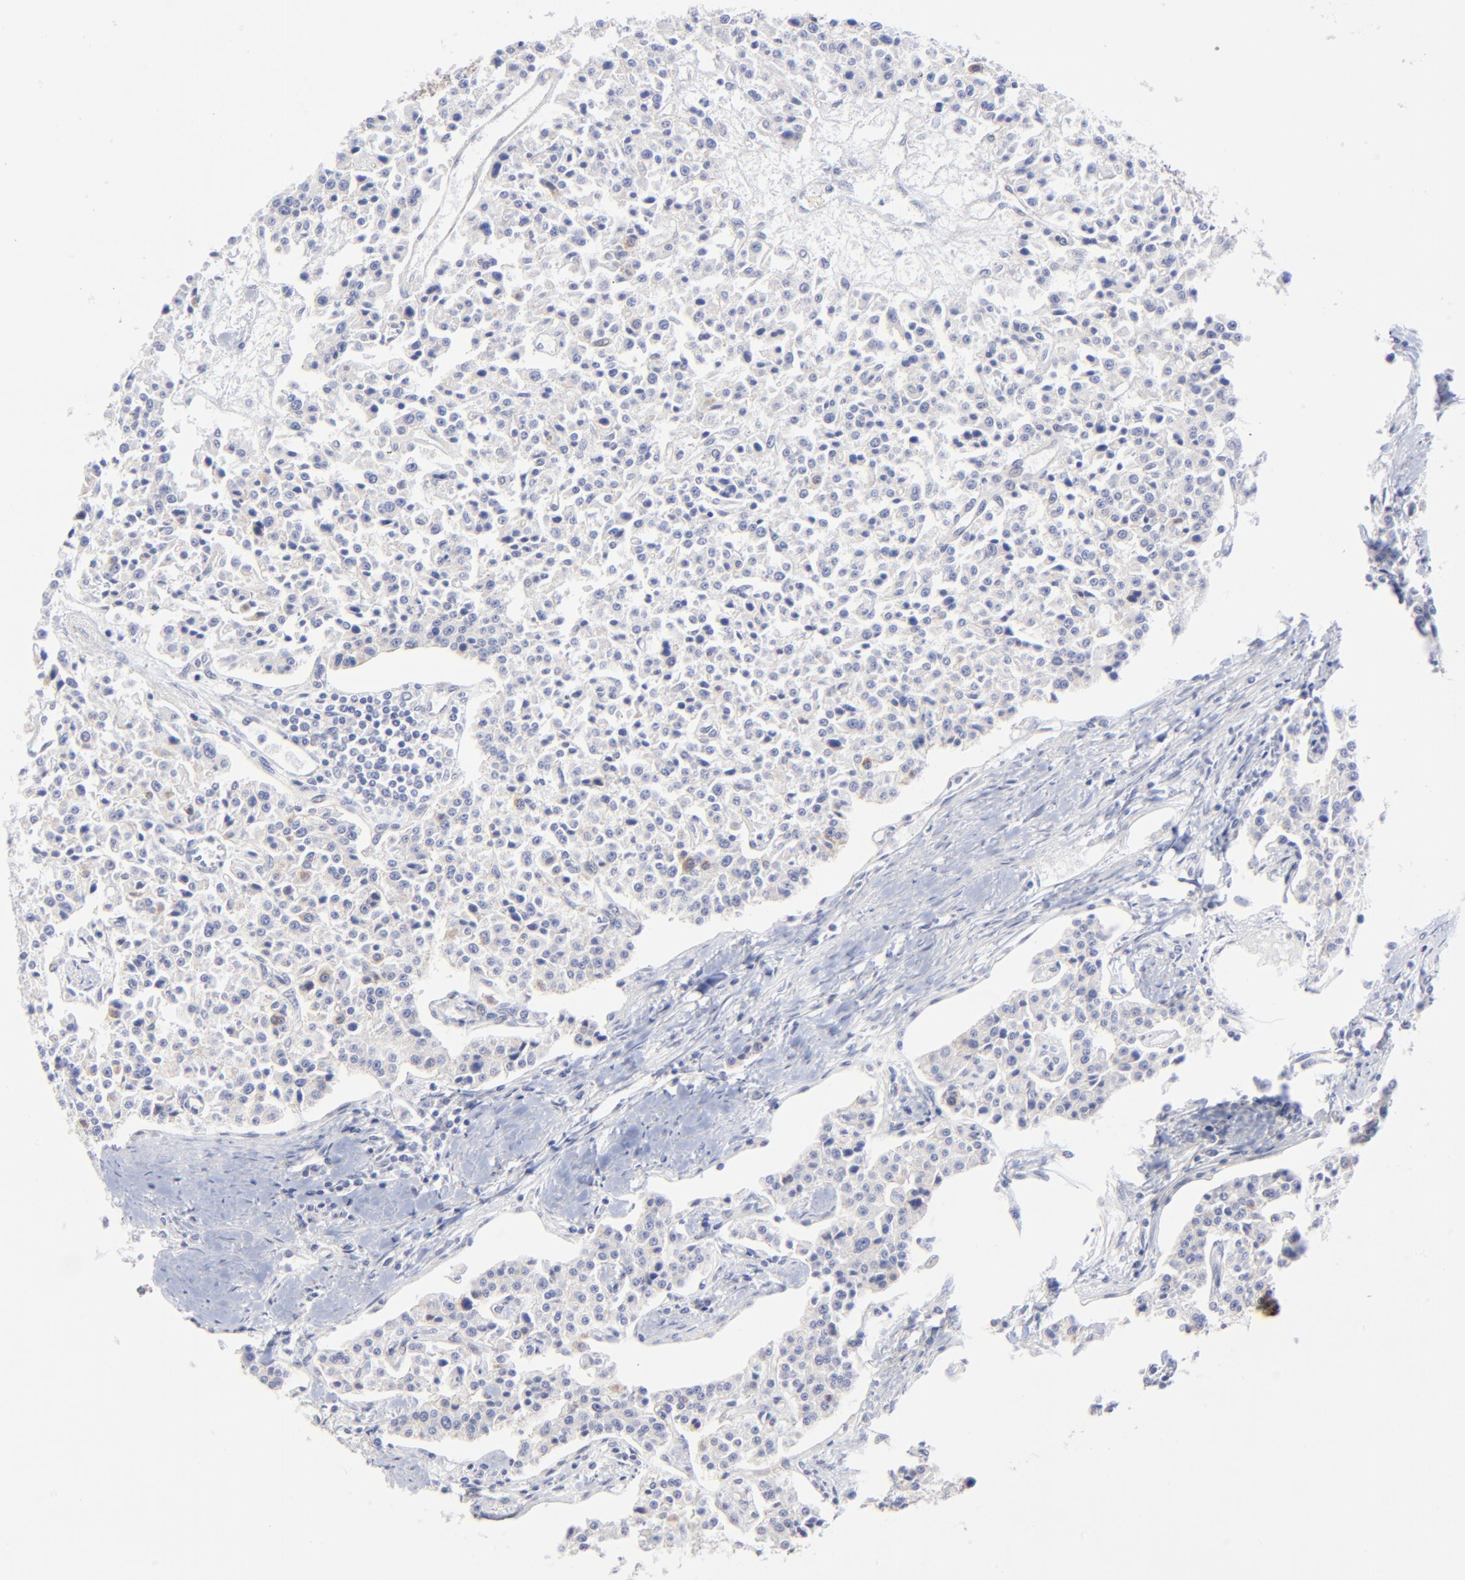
{"staining": {"intensity": "negative", "quantity": "none", "location": "none"}, "tissue": "carcinoid", "cell_type": "Tumor cells", "image_type": "cancer", "snomed": [{"axis": "morphology", "description": "Carcinoid, malignant, NOS"}, {"axis": "topography", "description": "Stomach"}], "caption": "The immunohistochemistry (IHC) photomicrograph has no significant positivity in tumor cells of malignant carcinoid tissue.", "gene": "FBXO8", "patient": {"sex": "female", "age": 76}}